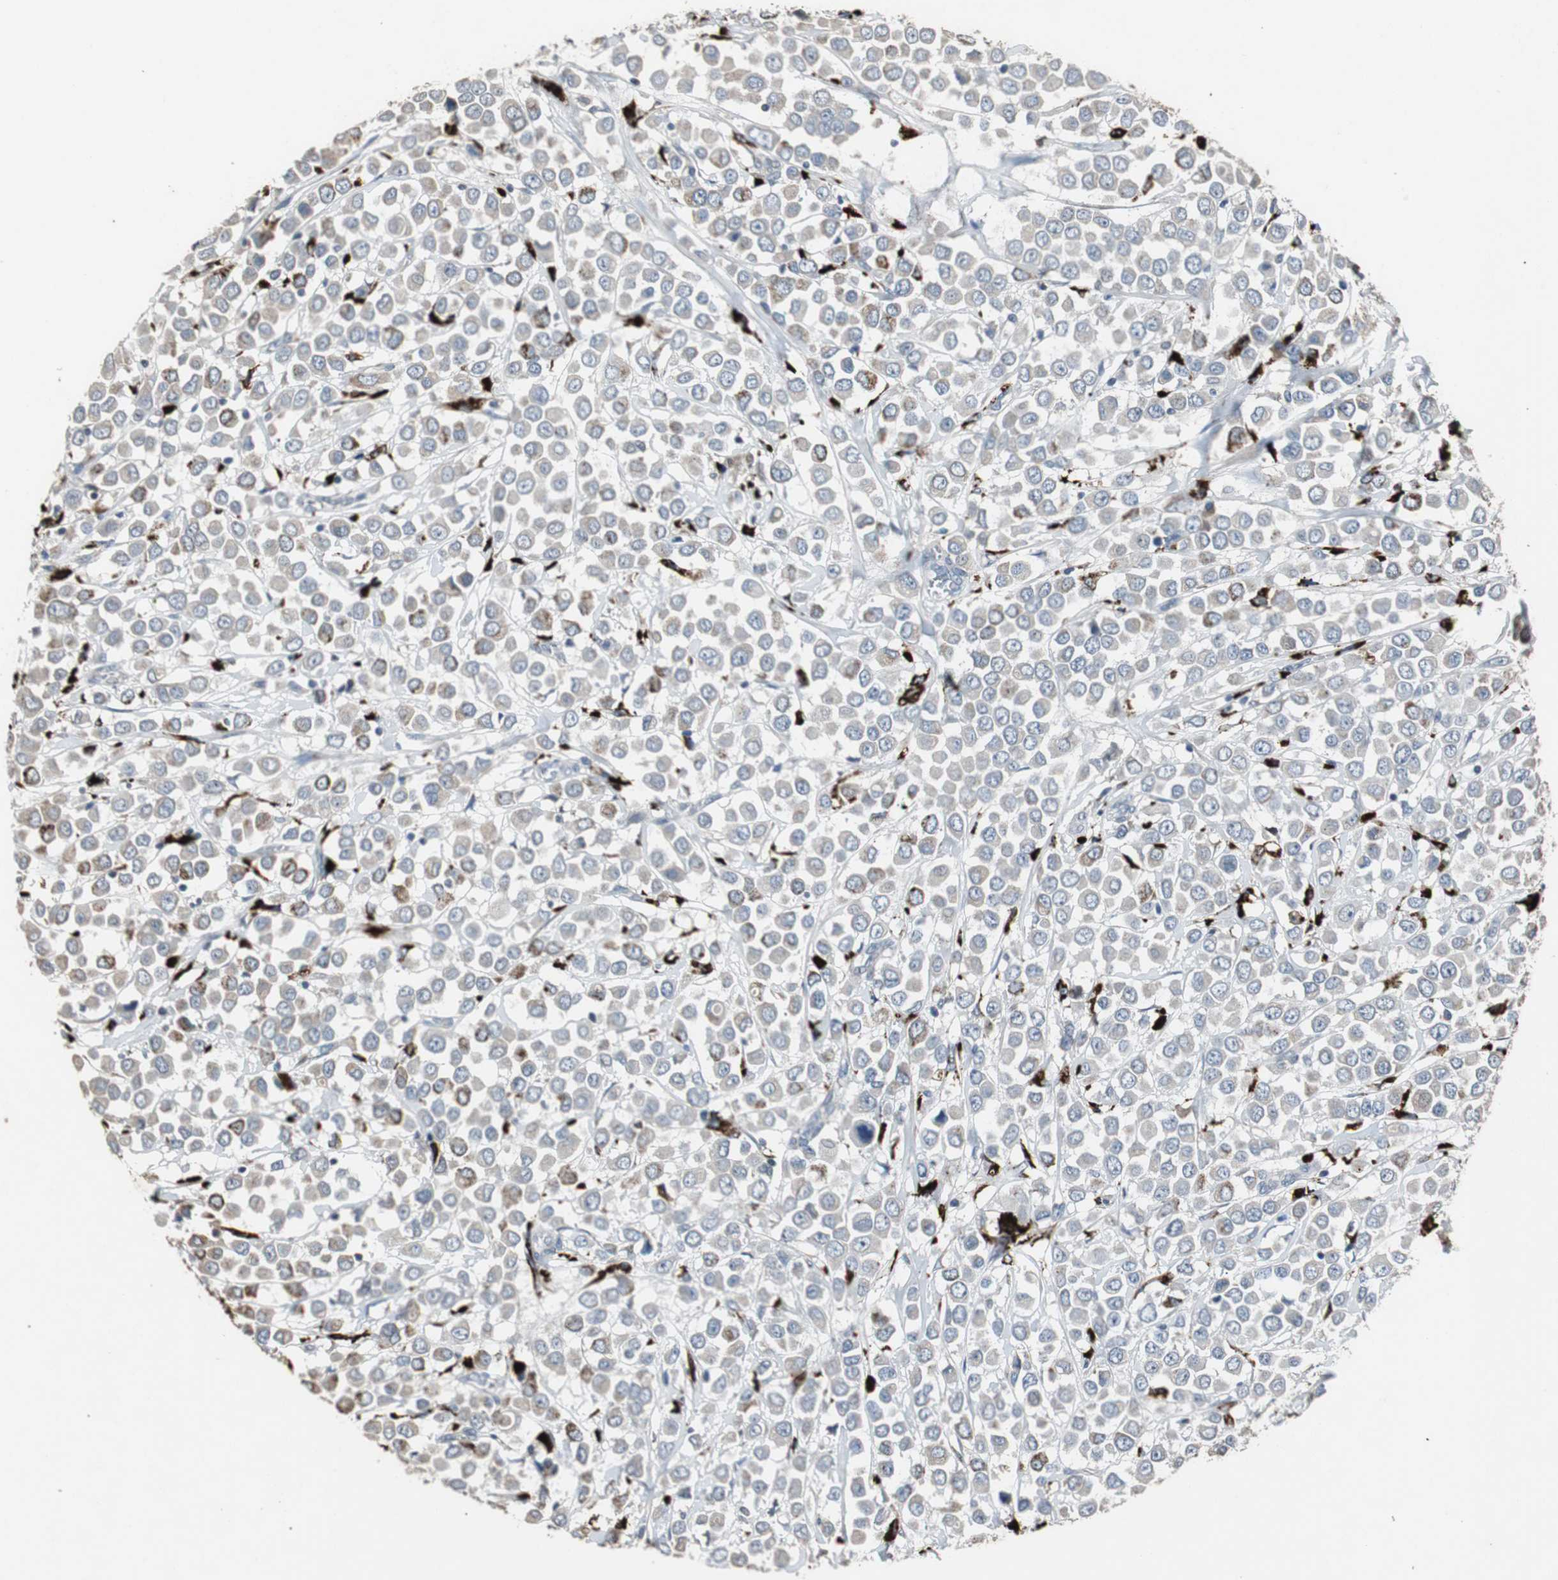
{"staining": {"intensity": "negative", "quantity": "none", "location": "none"}, "tissue": "breast cancer", "cell_type": "Tumor cells", "image_type": "cancer", "snomed": [{"axis": "morphology", "description": "Duct carcinoma"}, {"axis": "topography", "description": "Breast"}], "caption": "A micrograph of human breast cancer (infiltrating ductal carcinoma) is negative for staining in tumor cells.", "gene": "PCYT1B", "patient": {"sex": "female", "age": 61}}